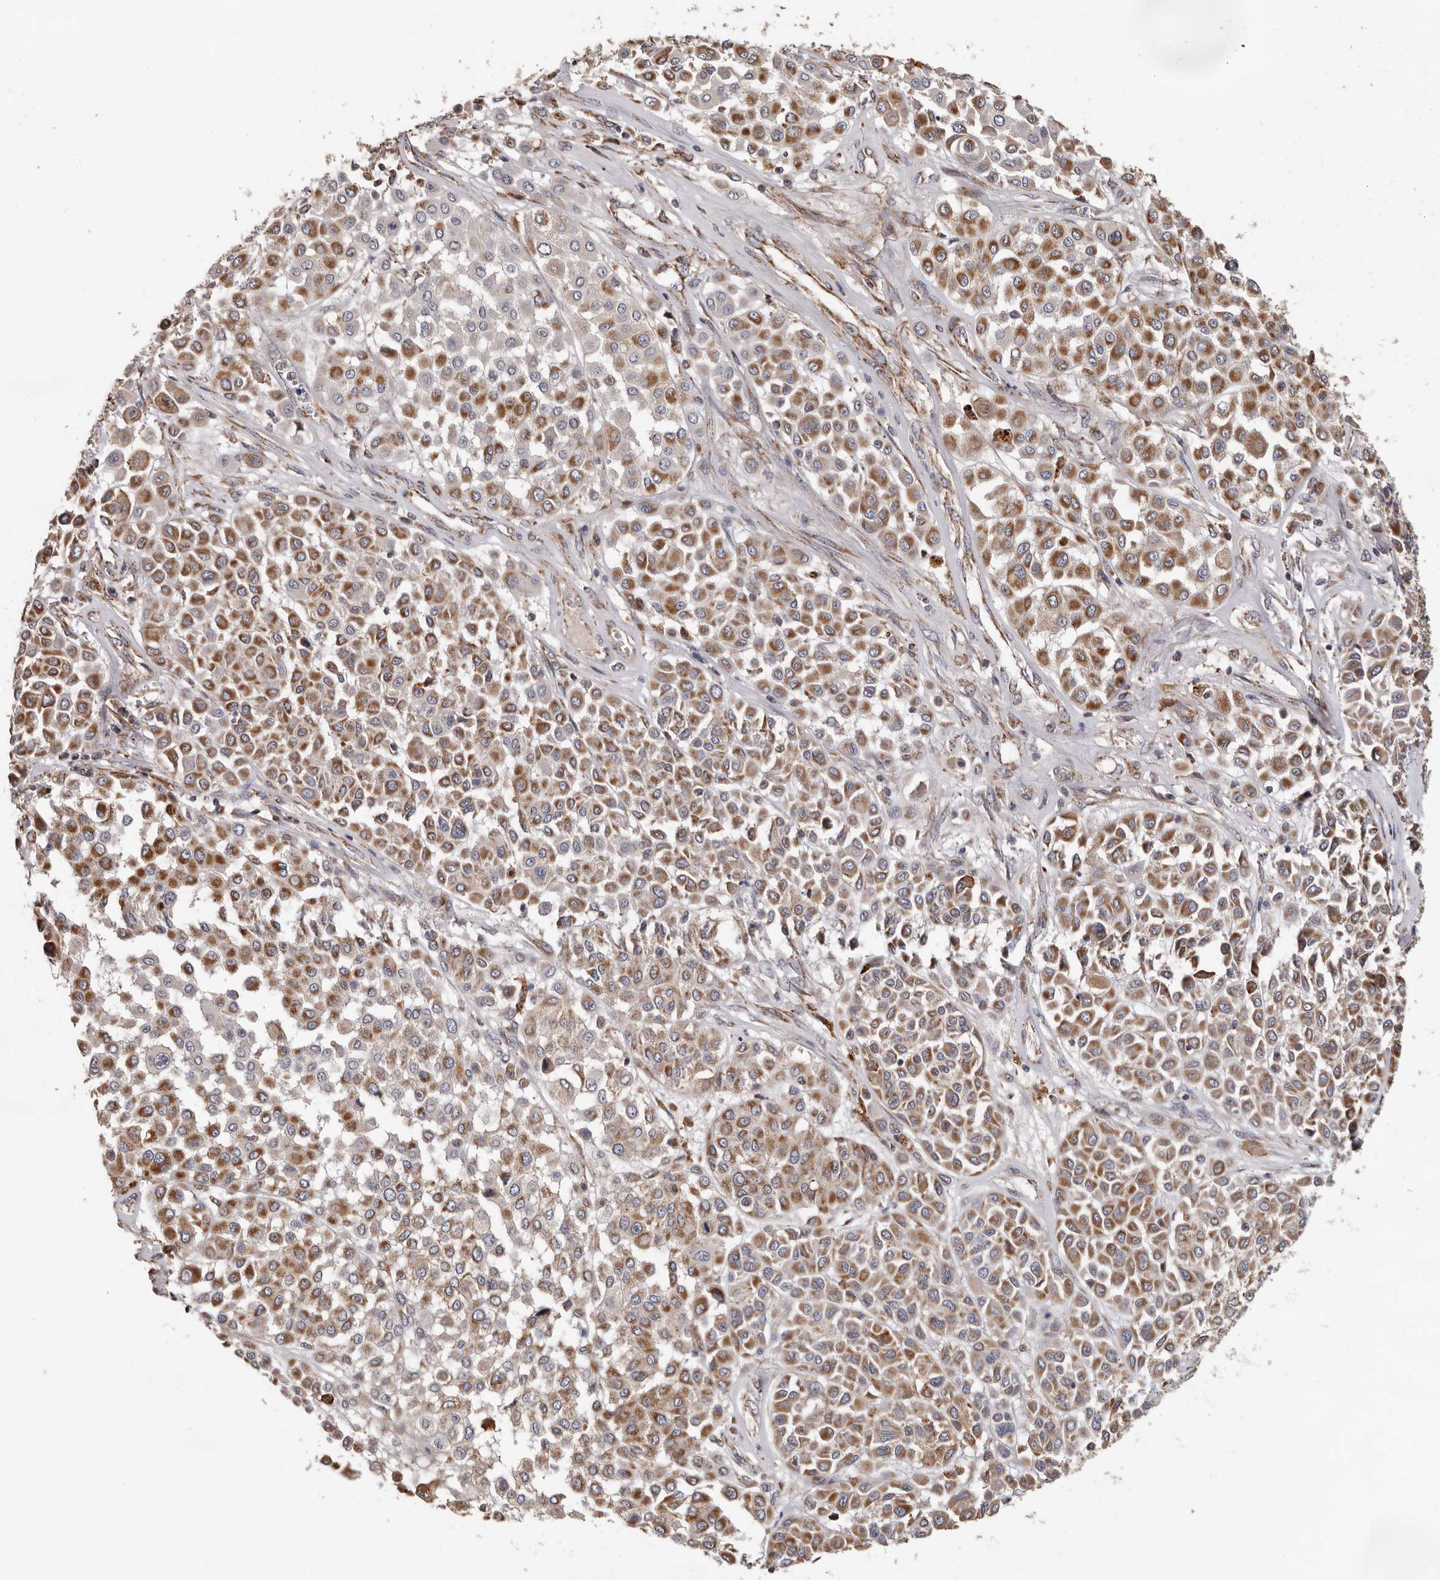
{"staining": {"intensity": "moderate", "quantity": ">75%", "location": "cytoplasmic/membranous"}, "tissue": "melanoma", "cell_type": "Tumor cells", "image_type": "cancer", "snomed": [{"axis": "morphology", "description": "Malignant melanoma, Metastatic site"}, {"axis": "topography", "description": "Soft tissue"}], "caption": "Melanoma tissue shows moderate cytoplasmic/membranous positivity in approximately >75% of tumor cells, visualized by immunohistochemistry. Nuclei are stained in blue.", "gene": "MRPL18", "patient": {"sex": "male", "age": 41}}